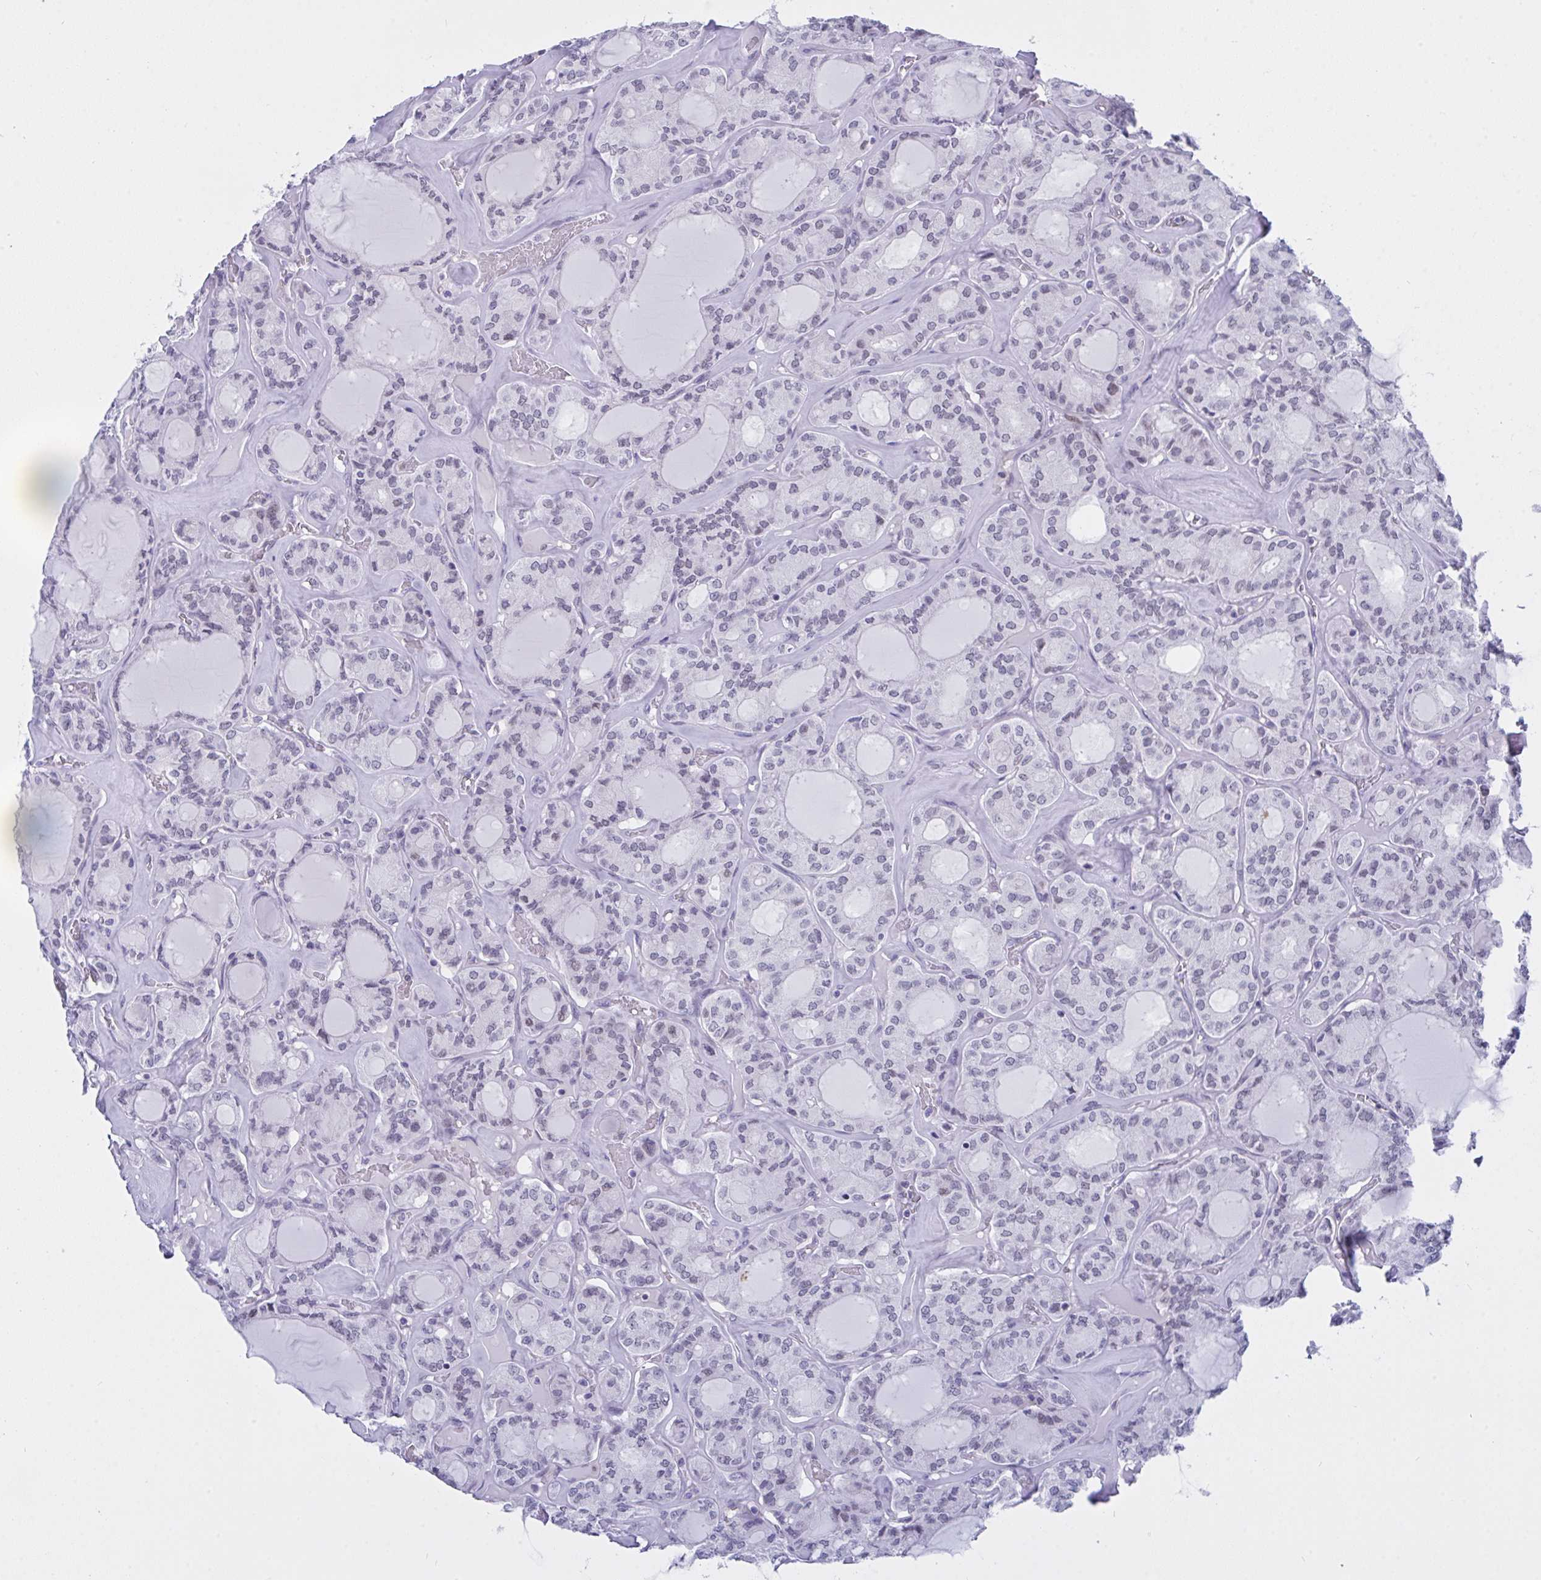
{"staining": {"intensity": "negative", "quantity": "none", "location": "none"}, "tissue": "thyroid cancer", "cell_type": "Tumor cells", "image_type": "cancer", "snomed": [{"axis": "morphology", "description": "Papillary adenocarcinoma, NOS"}, {"axis": "topography", "description": "Thyroid gland"}], "caption": "Immunohistochemistry of human thyroid papillary adenocarcinoma reveals no expression in tumor cells.", "gene": "FBXL22", "patient": {"sex": "male", "age": 87}}